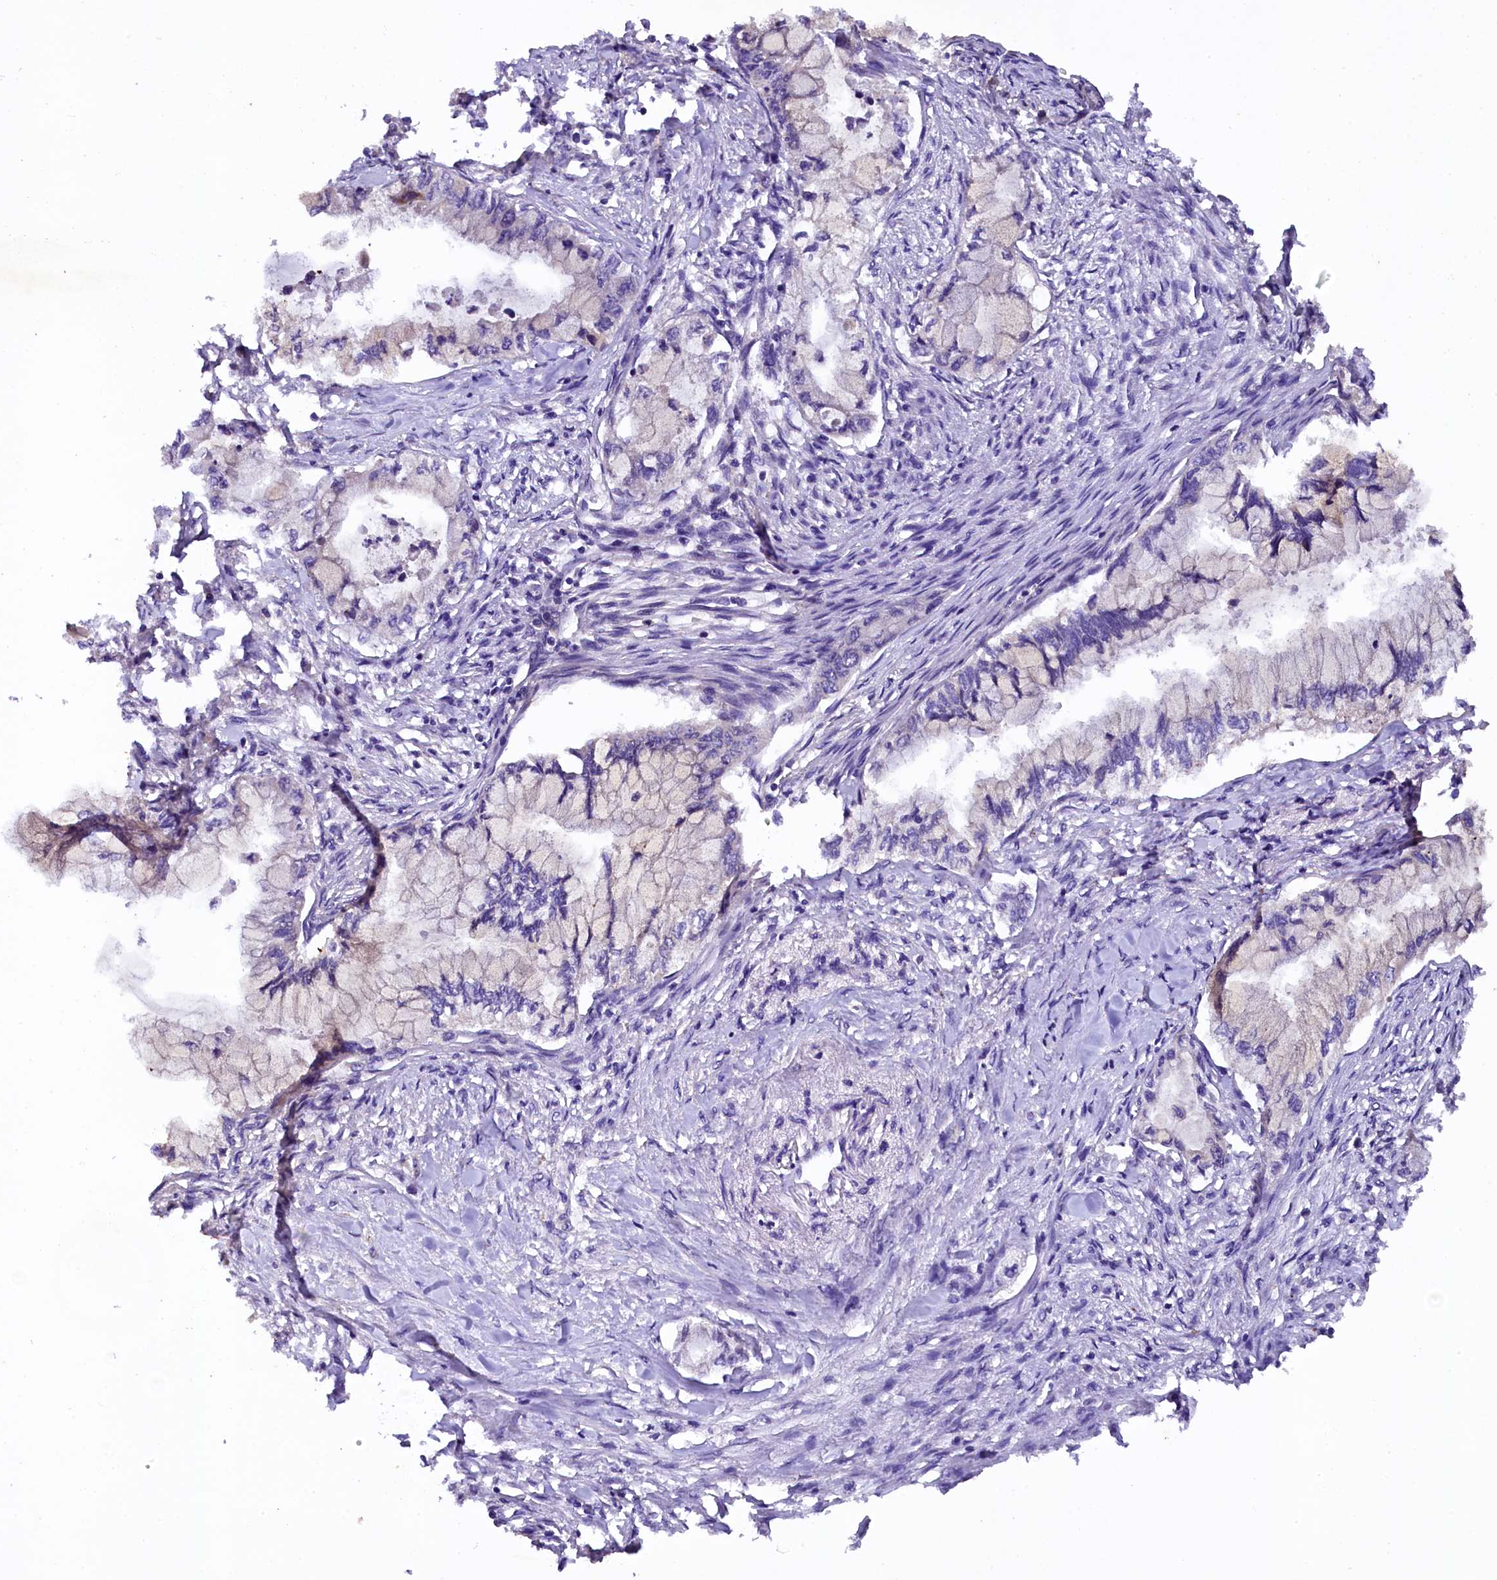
{"staining": {"intensity": "negative", "quantity": "none", "location": "none"}, "tissue": "pancreatic cancer", "cell_type": "Tumor cells", "image_type": "cancer", "snomed": [{"axis": "morphology", "description": "Adenocarcinoma, NOS"}, {"axis": "topography", "description": "Pancreas"}], "caption": "Immunohistochemistry (IHC) image of adenocarcinoma (pancreatic) stained for a protein (brown), which reveals no expression in tumor cells.", "gene": "PLXNB1", "patient": {"sex": "female", "age": 78}}